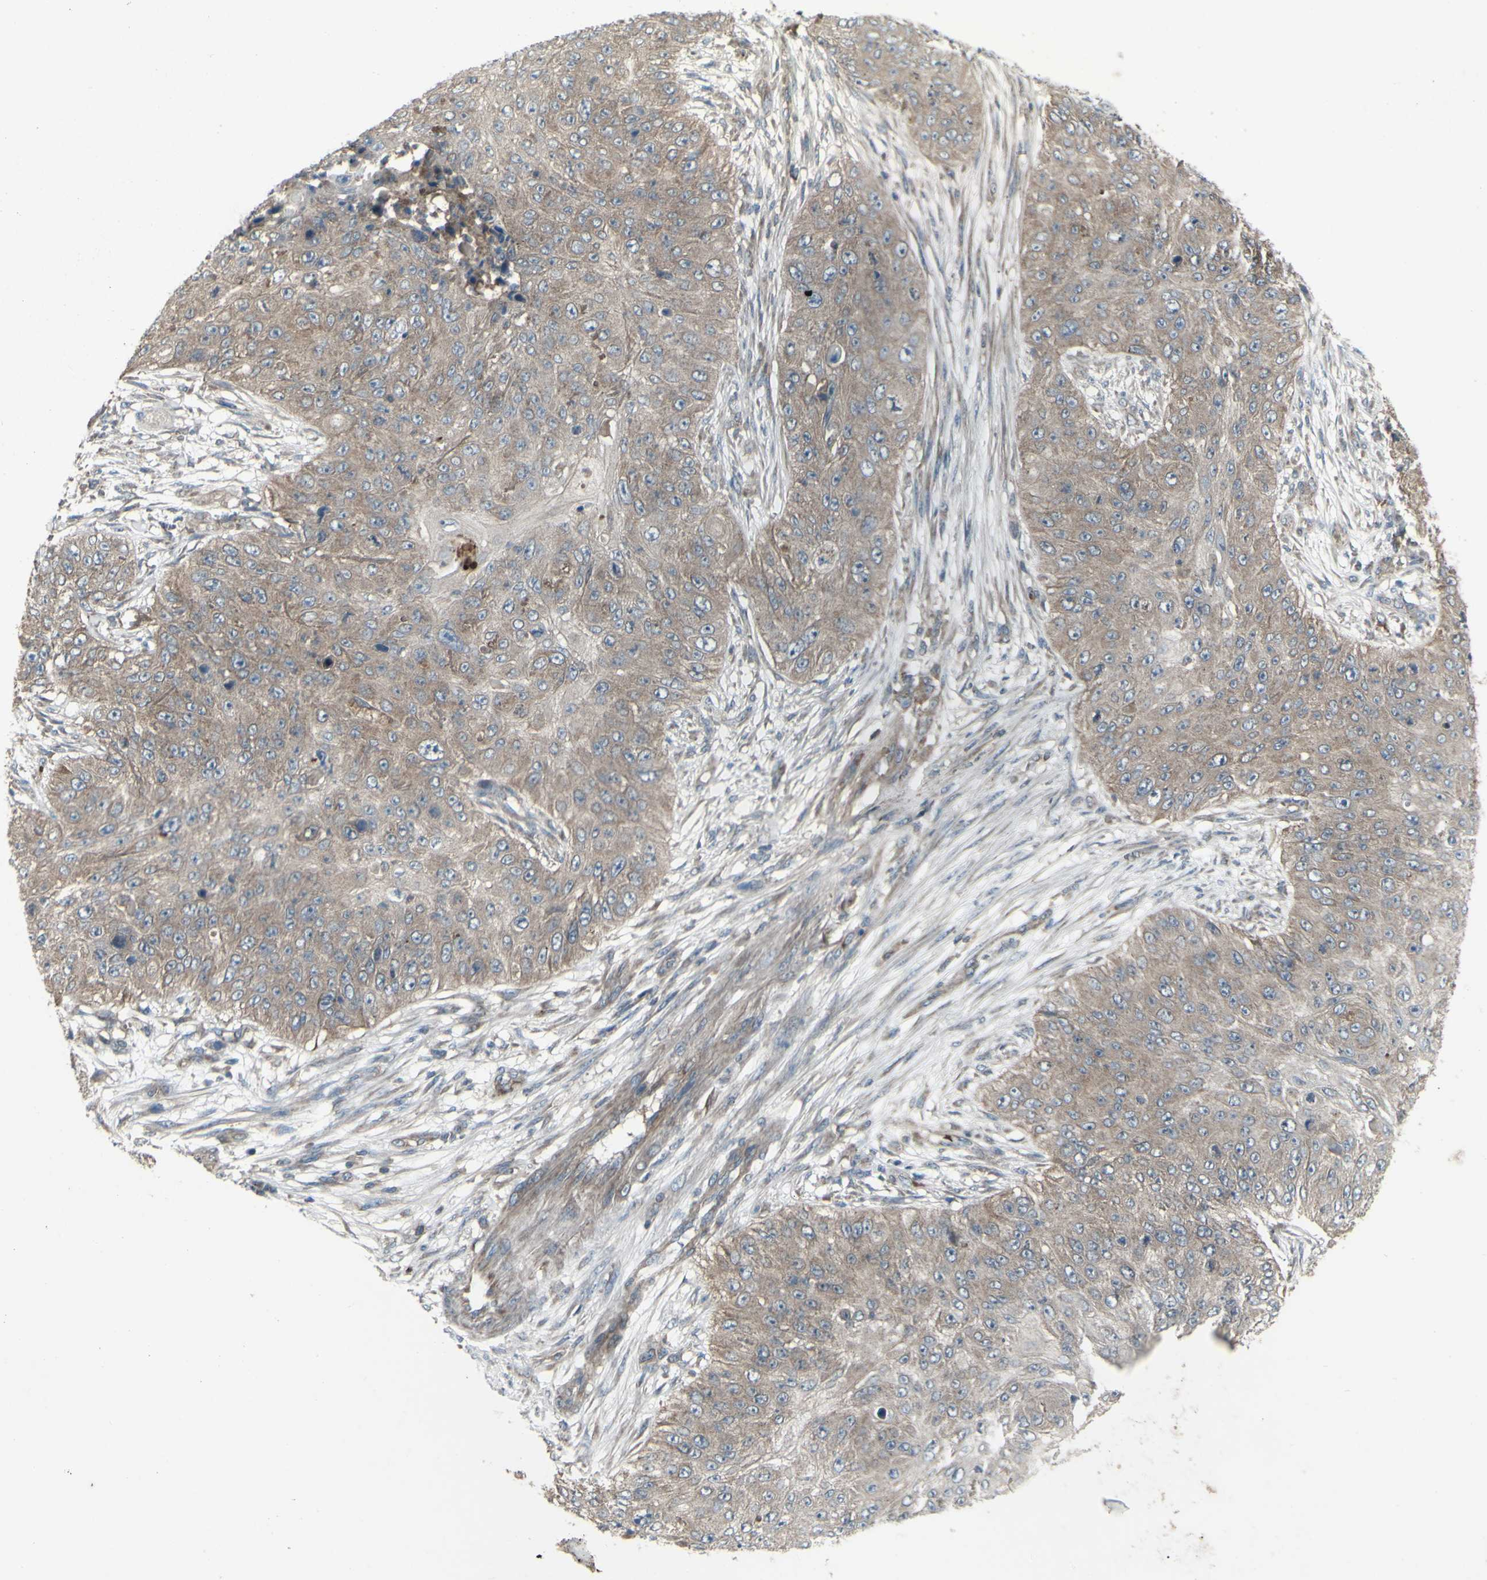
{"staining": {"intensity": "weak", "quantity": ">75%", "location": "cytoplasmic/membranous"}, "tissue": "skin cancer", "cell_type": "Tumor cells", "image_type": "cancer", "snomed": [{"axis": "morphology", "description": "Squamous cell carcinoma, NOS"}, {"axis": "topography", "description": "Skin"}], "caption": "High-magnification brightfield microscopy of skin squamous cell carcinoma stained with DAB (3,3'-diaminobenzidine) (brown) and counterstained with hematoxylin (blue). tumor cells exhibit weak cytoplasmic/membranous expression is identified in about>75% of cells.", "gene": "SHC1", "patient": {"sex": "female", "age": 80}}